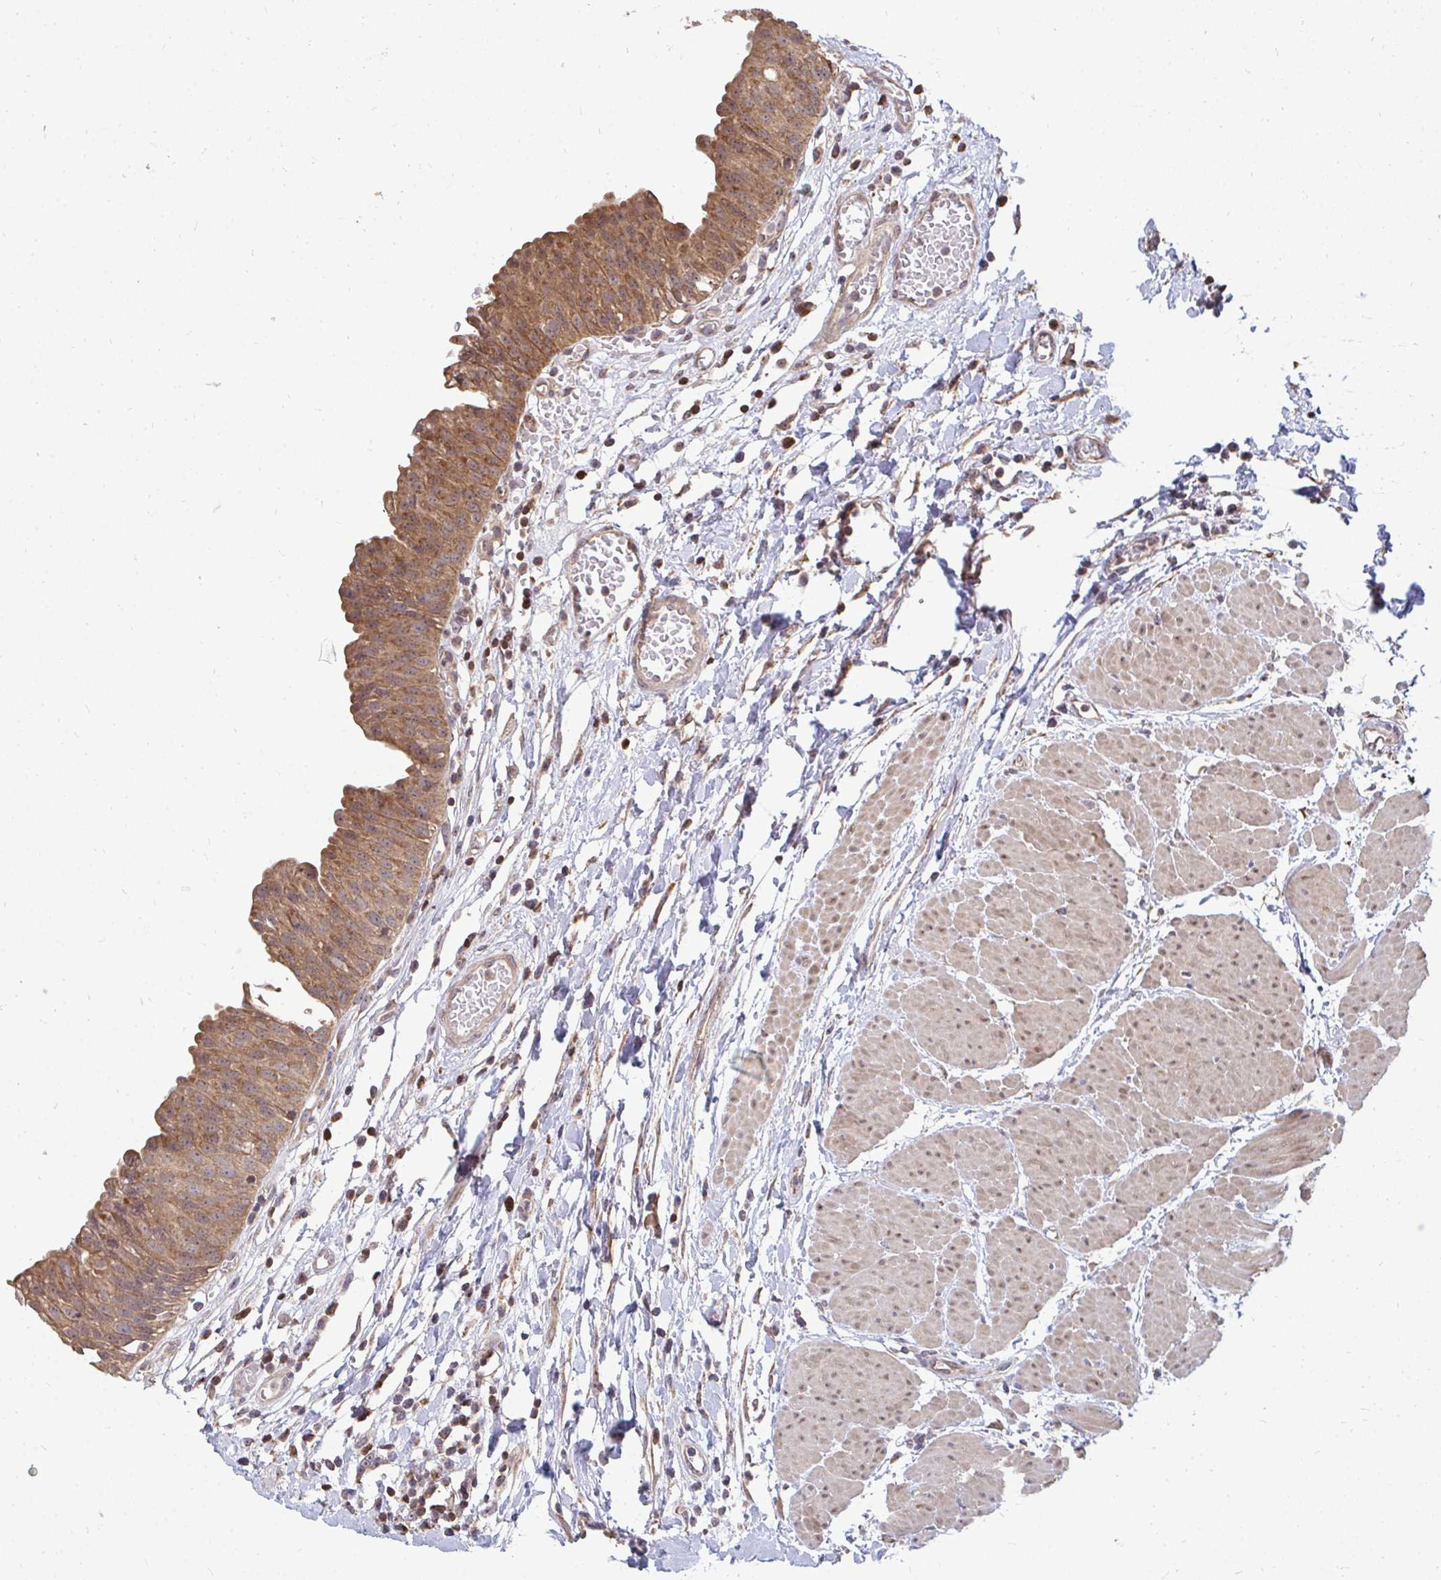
{"staining": {"intensity": "moderate", "quantity": ">75%", "location": "cytoplasmic/membranous"}, "tissue": "urinary bladder", "cell_type": "Urothelial cells", "image_type": "normal", "snomed": [{"axis": "morphology", "description": "Normal tissue, NOS"}, {"axis": "topography", "description": "Urinary bladder"}], "caption": "Immunohistochemical staining of benign human urinary bladder shows >75% levels of moderate cytoplasmic/membranous protein staining in approximately >75% of urothelial cells.", "gene": "DNAJA2", "patient": {"sex": "male", "age": 64}}